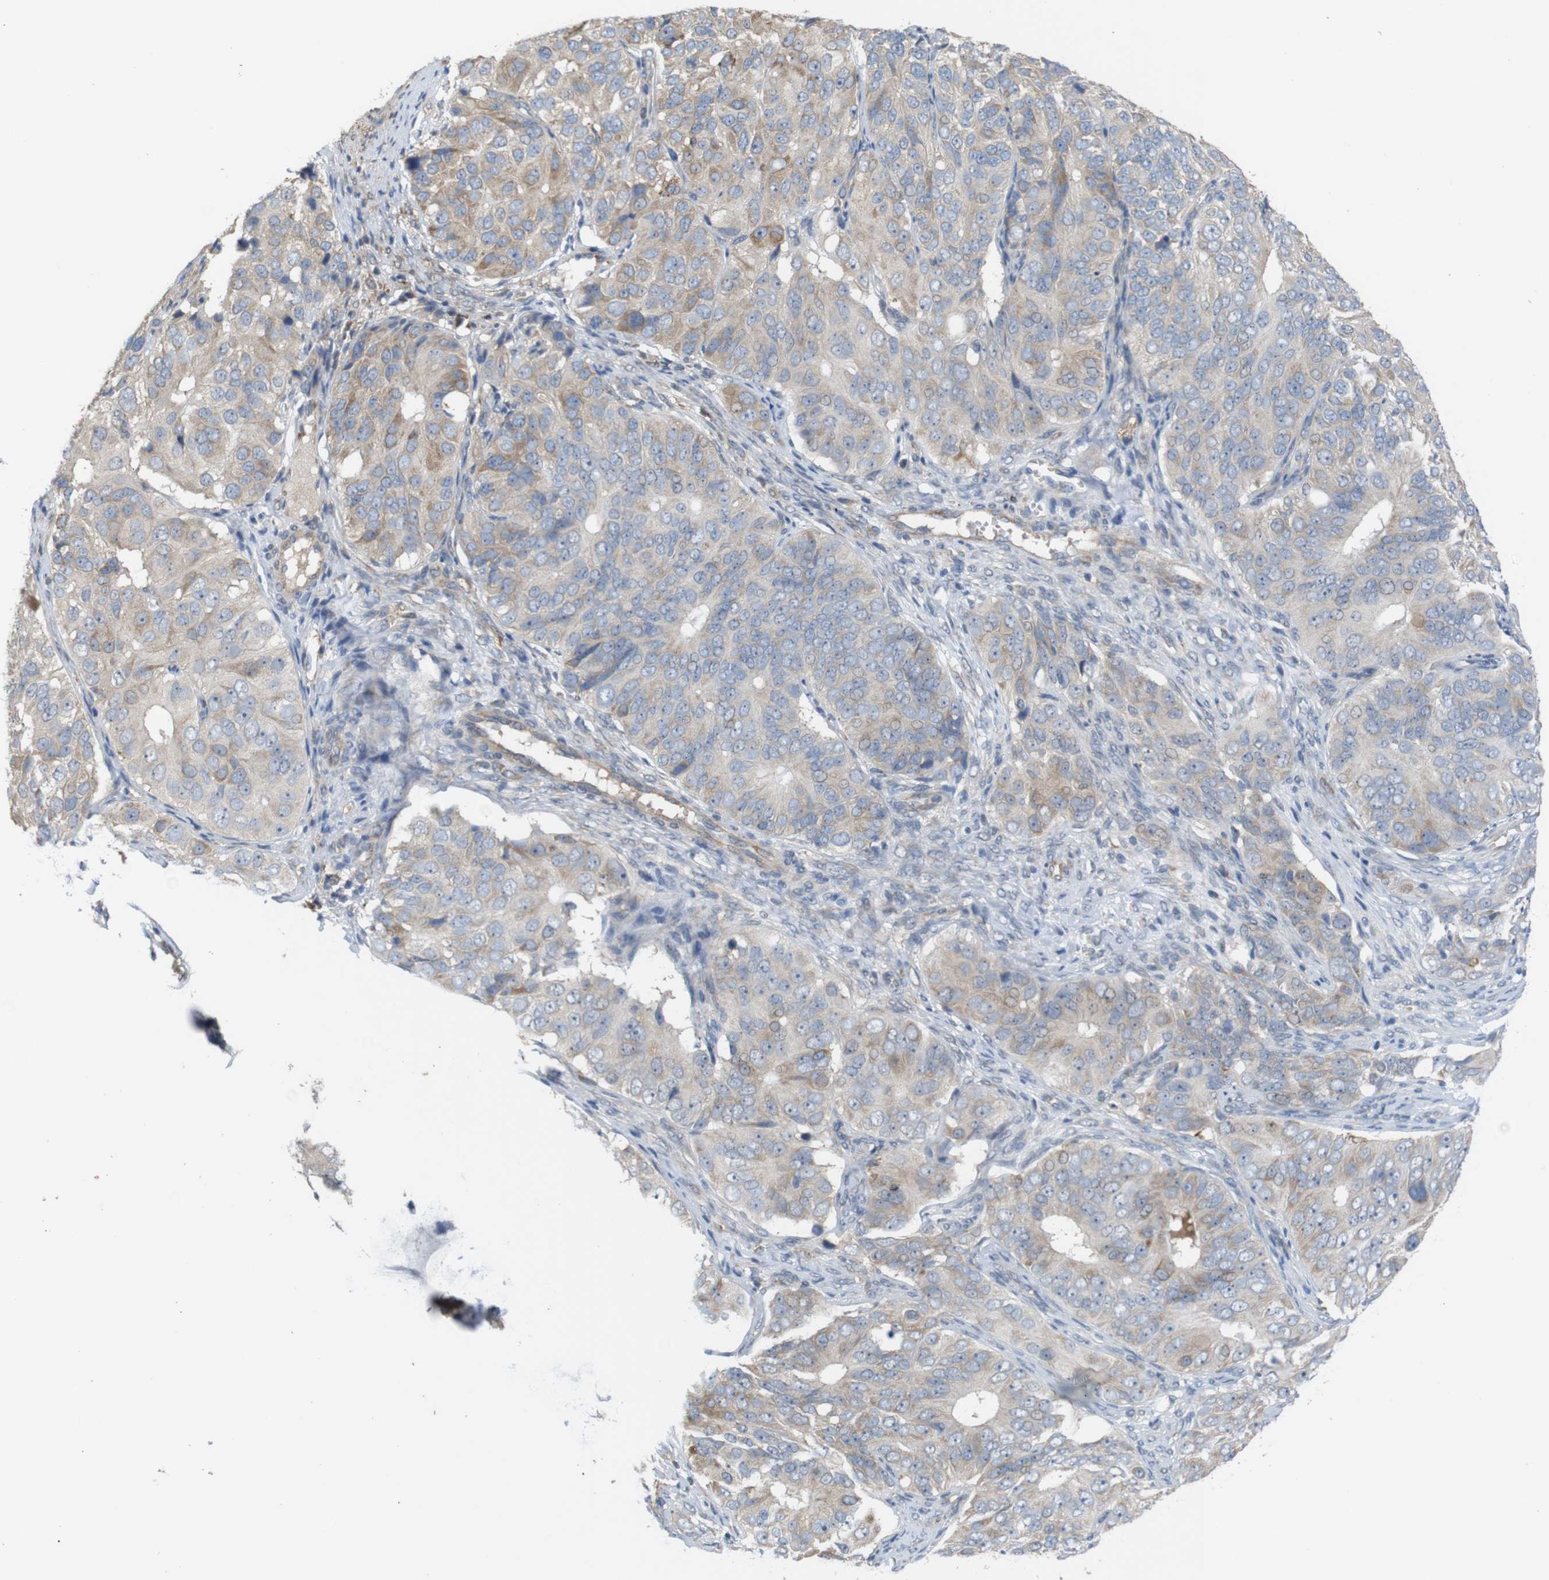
{"staining": {"intensity": "weak", "quantity": "<25%", "location": "cytoplasmic/membranous"}, "tissue": "ovarian cancer", "cell_type": "Tumor cells", "image_type": "cancer", "snomed": [{"axis": "morphology", "description": "Carcinoma, endometroid"}, {"axis": "topography", "description": "Ovary"}], "caption": "The histopathology image displays no staining of tumor cells in endometroid carcinoma (ovarian).", "gene": "PTPRR", "patient": {"sex": "female", "age": 51}}